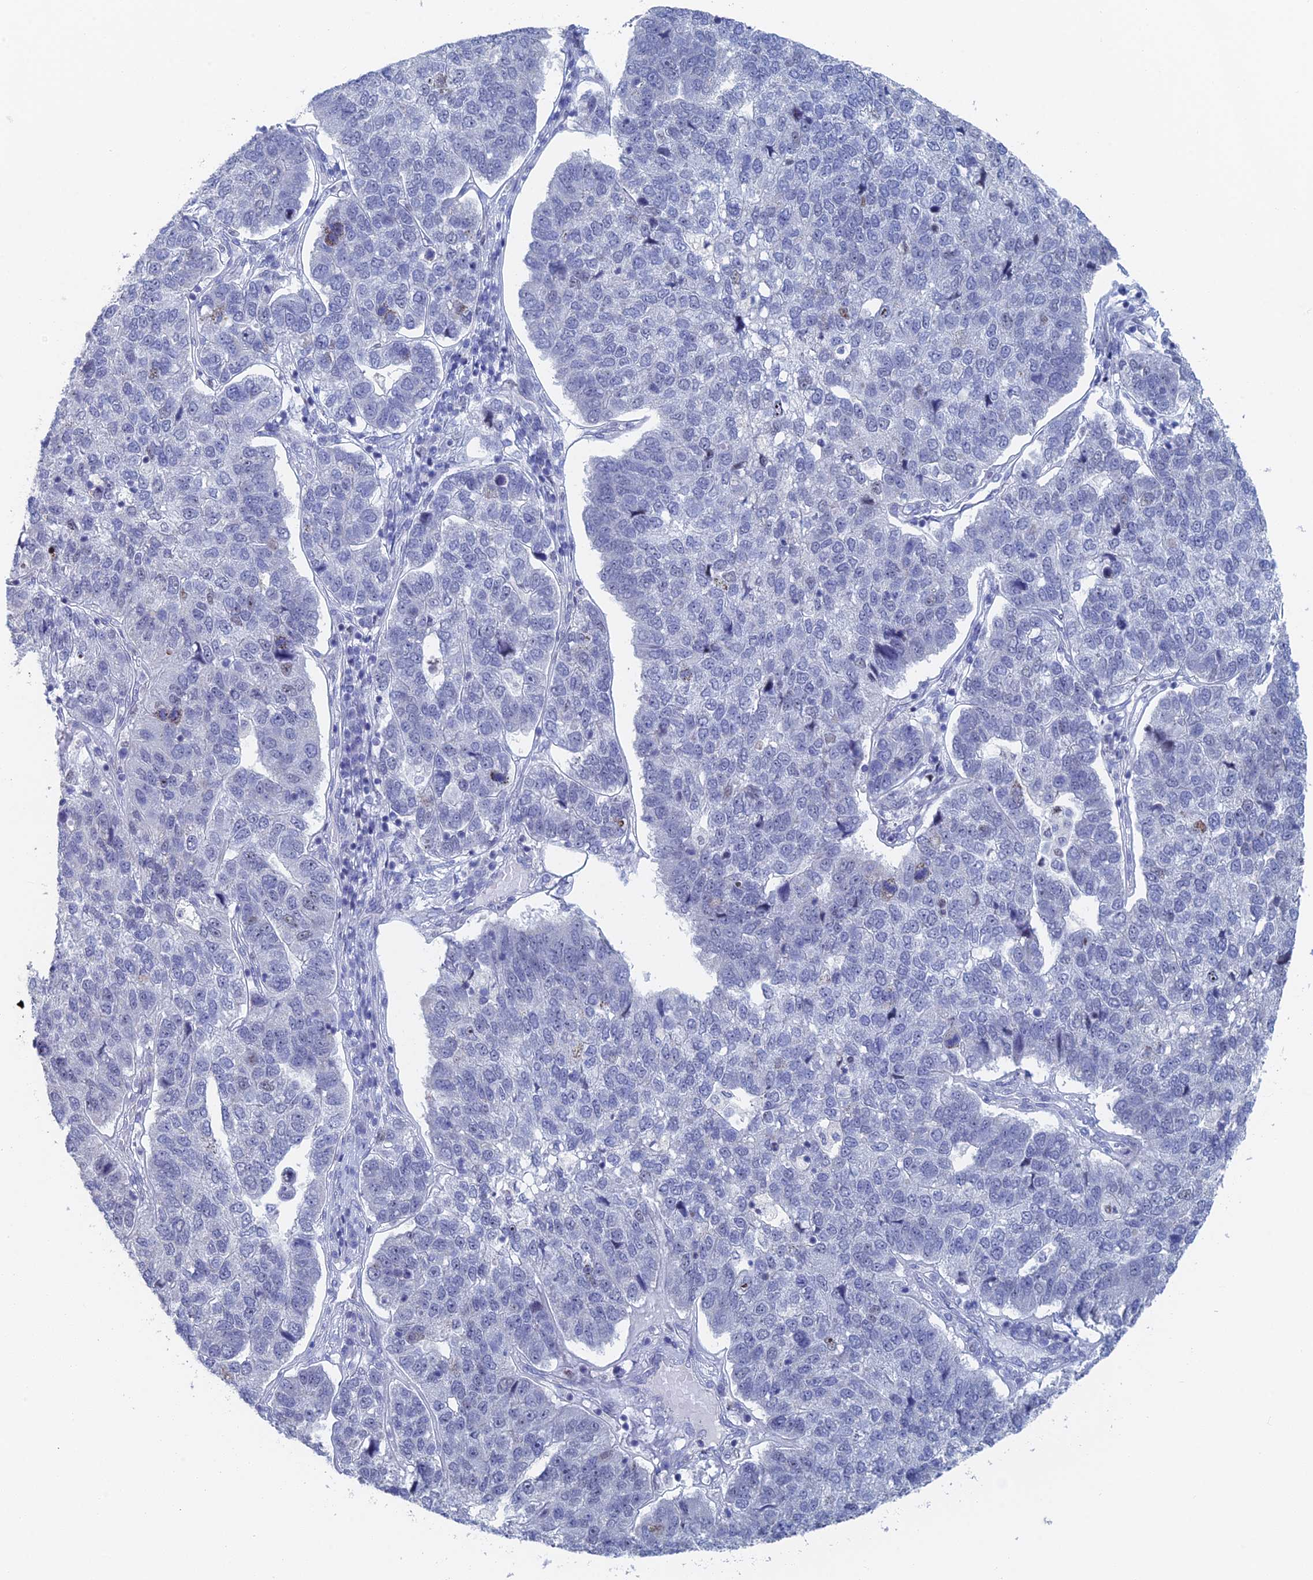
{"staining": {"intensity": "negative", "quantity": "none", "location": "none"}, "tissue": "pancreatic cancer", "cell_type": "Tumor cells", "image_type": "cancer", "snomed": [{"axis": "morphology", "description": "Adenocarcinoma, NOS"}, {"axis": "topography", "description": "Pancreas"}], "caption": "The immunohistochemistry (IHC) histopathology image has no significant staining in tumor cells of adenocarcinoma (pancreatic) tissue. (DAB immunohistochemistry (IHC), high magnification).", "gene": "GMNC", "patient": {"sex": "female", "age": 61}}